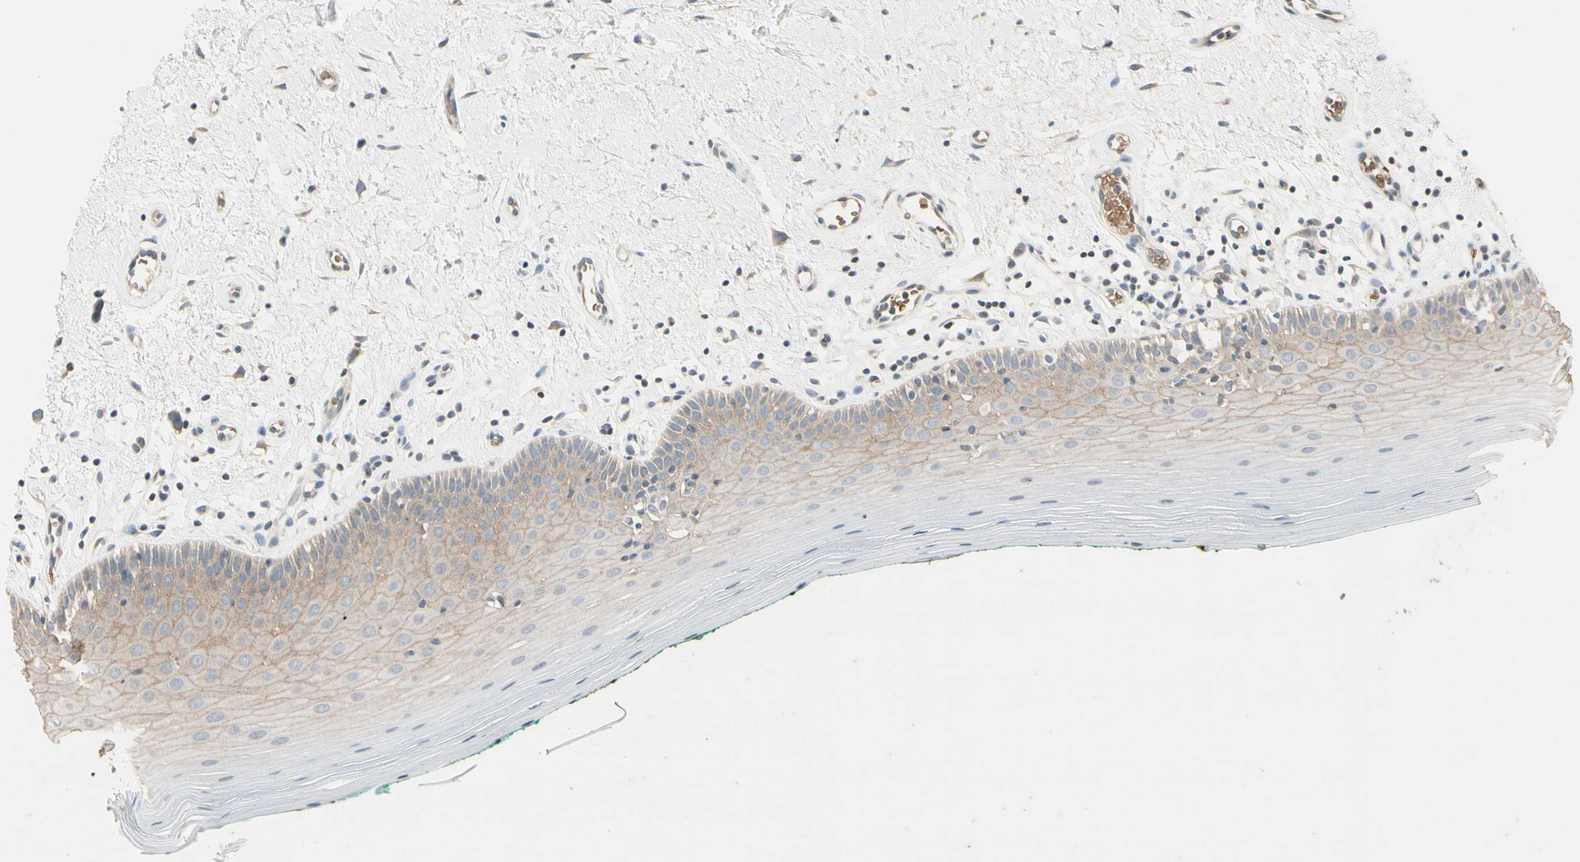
{"staining": {"intensity": "weak", "quantity": "25%-75%", "location": "cytoplasmic/membranous"}, "tissue": "oral mucosa", "cell_type": "Squamous epithelial cells", "image_type": "normal", "snomed": [{"axis": "morphology", "description": "Normal tissue, NOS"}, {"axis": "topography", "description": "Skeletal muscle"}, {"axis": "topography", "description": "Oral tissue"}], "caption": "Unremarkable oral mucosa displays weak cytoplasmic/membranous staining in approximately 25%-75% of squamous epithelial cells.", "gene": "GYPC", "patient": {"sex": "male", "age": 58}}